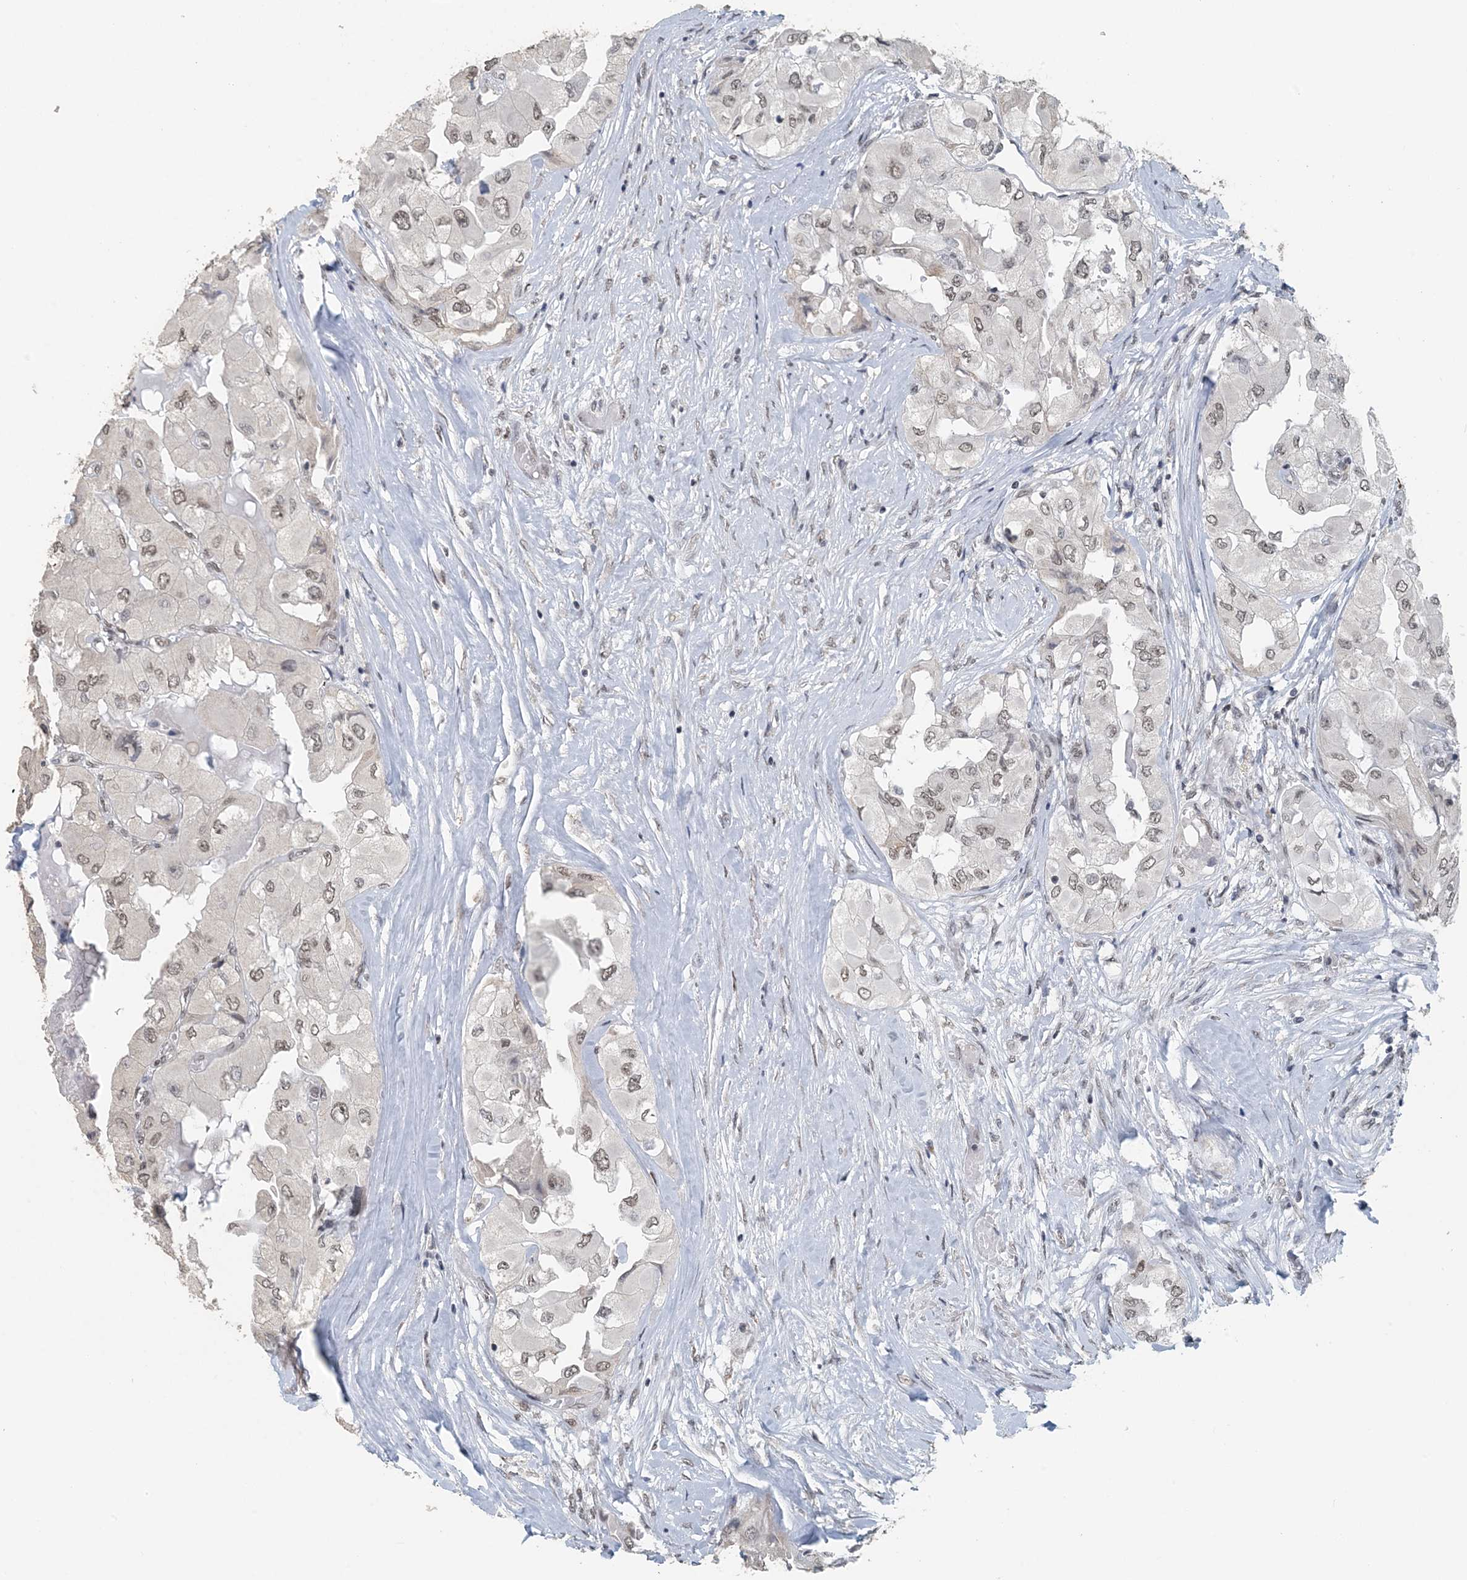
{"staining": {"intensity": "moderate", "quantity": "<25%", "location": "nuclear"}, "tissue": "thyroid cancer", "cell_type": "Tumor cells", "image_type": "cancer", "snomed": [{"axis": "morphology", "description": "Papillary adenocarcinoma, NOS"}, {"axis": "topography", "description": "Thyroid gland"}], "caption": "The micrograph exhibits immunohistochemical staining of papillary adenocarcinoma (thyroid). There is moderate nuclear expression is identified in about <25% of tumor cells.", "gene": "MBD2", "patient": {"sex": "female", "age": 59}}